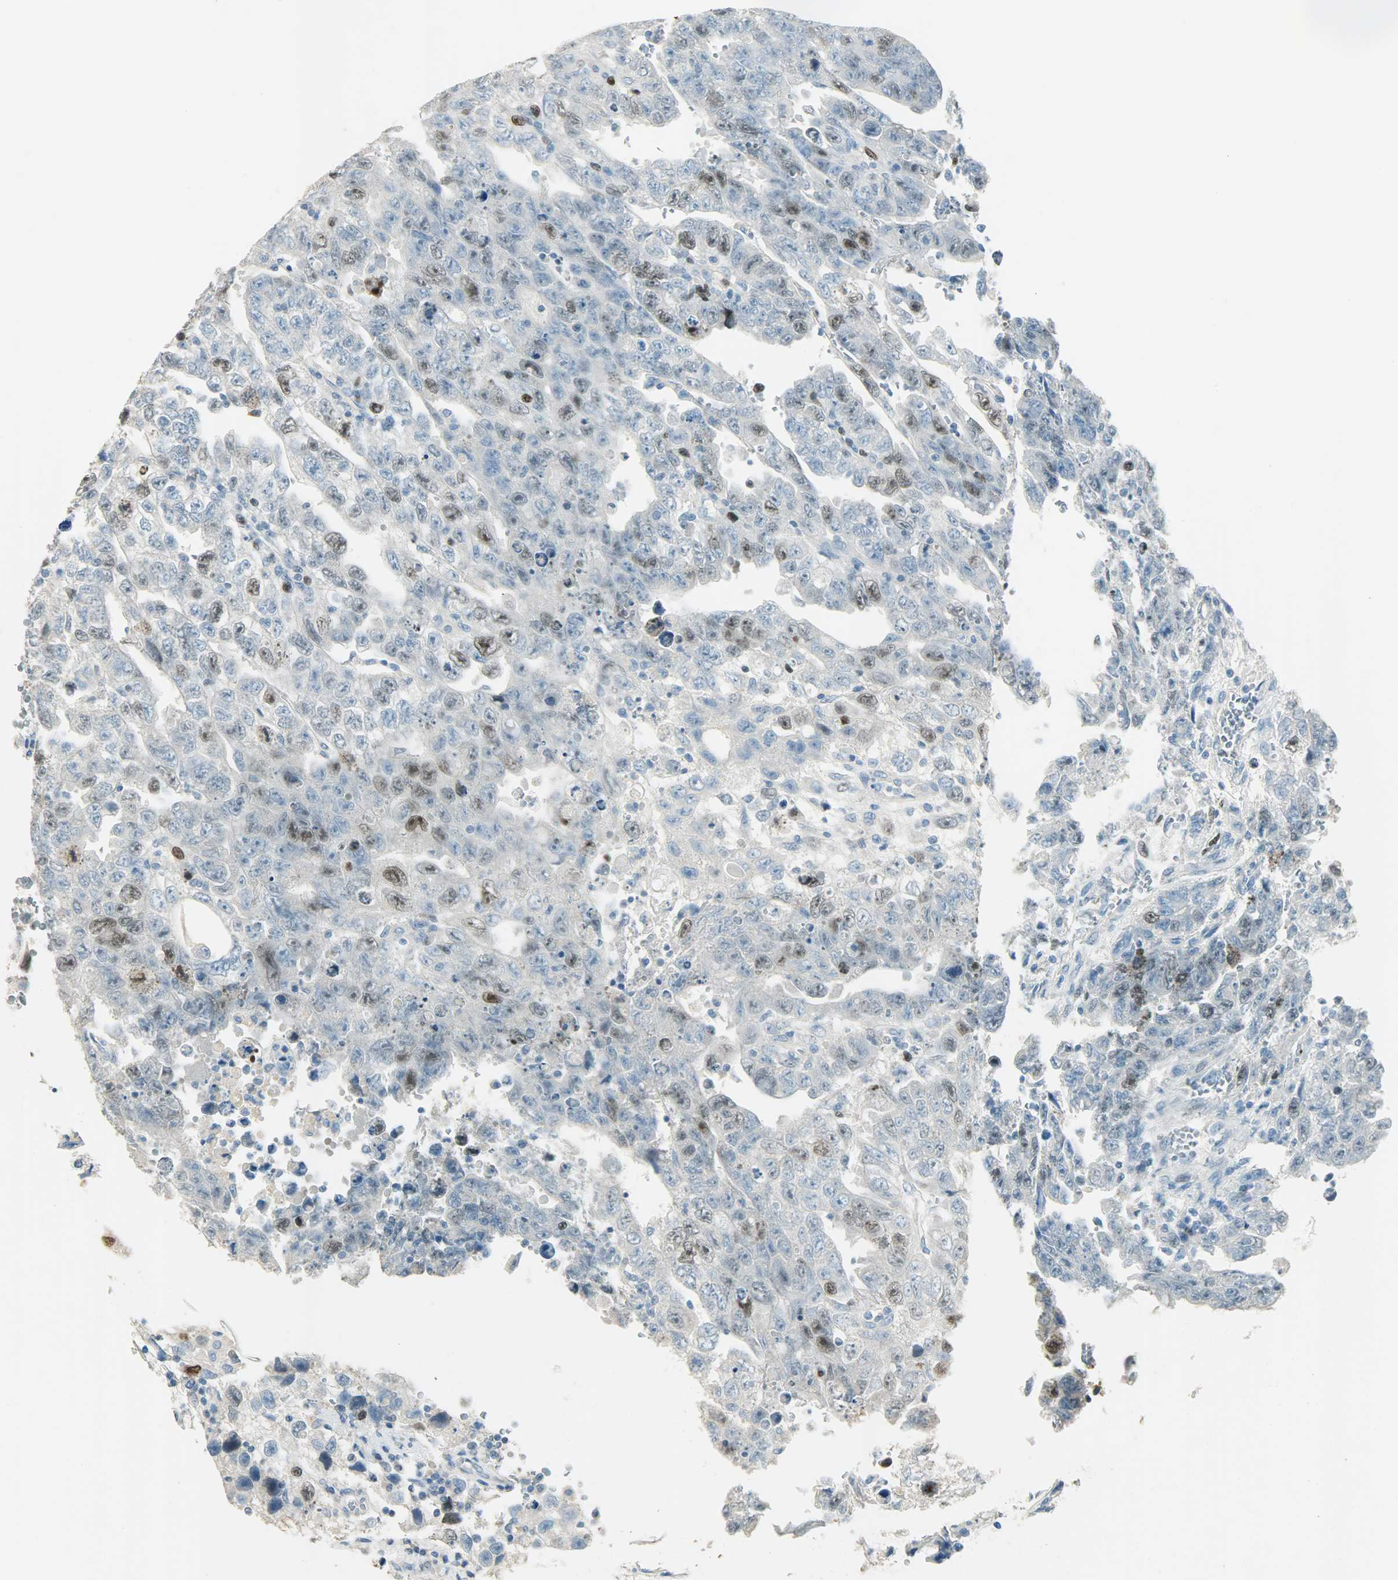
{"staining": {"intensity": "strong", "quantity": "<25%", "location": "nuclear"}, "tissue": "testis cancer", "cell_type": "Tumor cells", "image_type": "cancer", "snomed": [{"axis": "morphology", "description": "Carcinoma, Embryonal, NOS"}, {"axis": "topography", "description": "Testis"}], "caption": "High-power microscopy captured an IHC image of testis cancer (embryonal carcinoma), revealing strong nuclear positivity in about <25% of tumor cells.", "gene": "TPX2", "patient": {"sex": "male", "age": 28}}